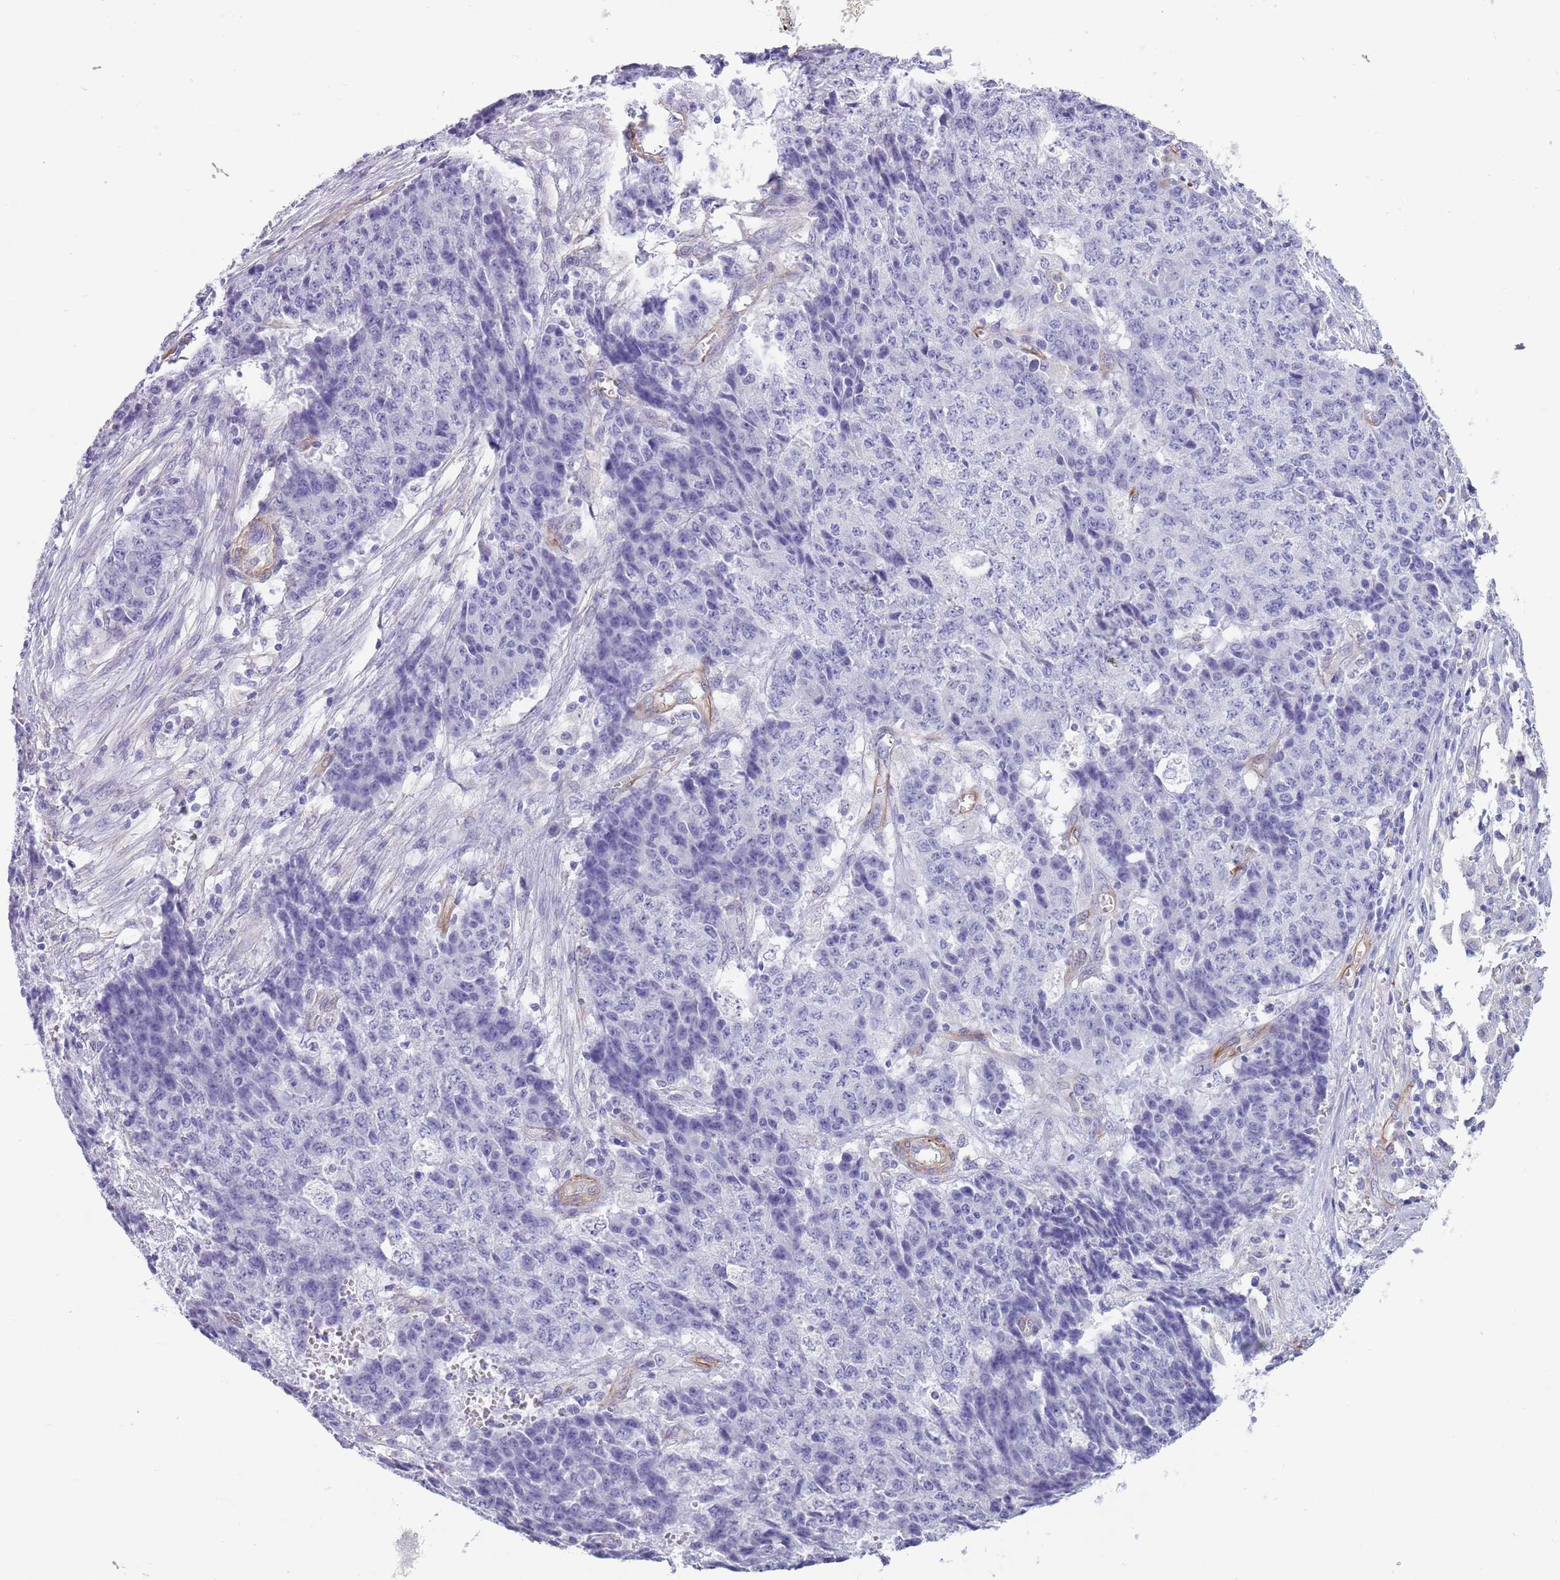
{"staining": {"intensity": "negative", "quantity": "none", "location": "none"}, "tissue": "ovarian cancer", "cell_type": "Tumor cells", "image_type": "cancer", "snomed": [{"axis": "morphology", "description": "Carcinoma, endometroid"}, {"axis": "topography", "description": "Ovary"}], "caption": "IHC photomicrograph of human ovarian cancer stained for a protein (brown), which shows no positivity in tumor cells.", "gene": "TSGA13", "patient": {"sex": "female", "age": 42}}